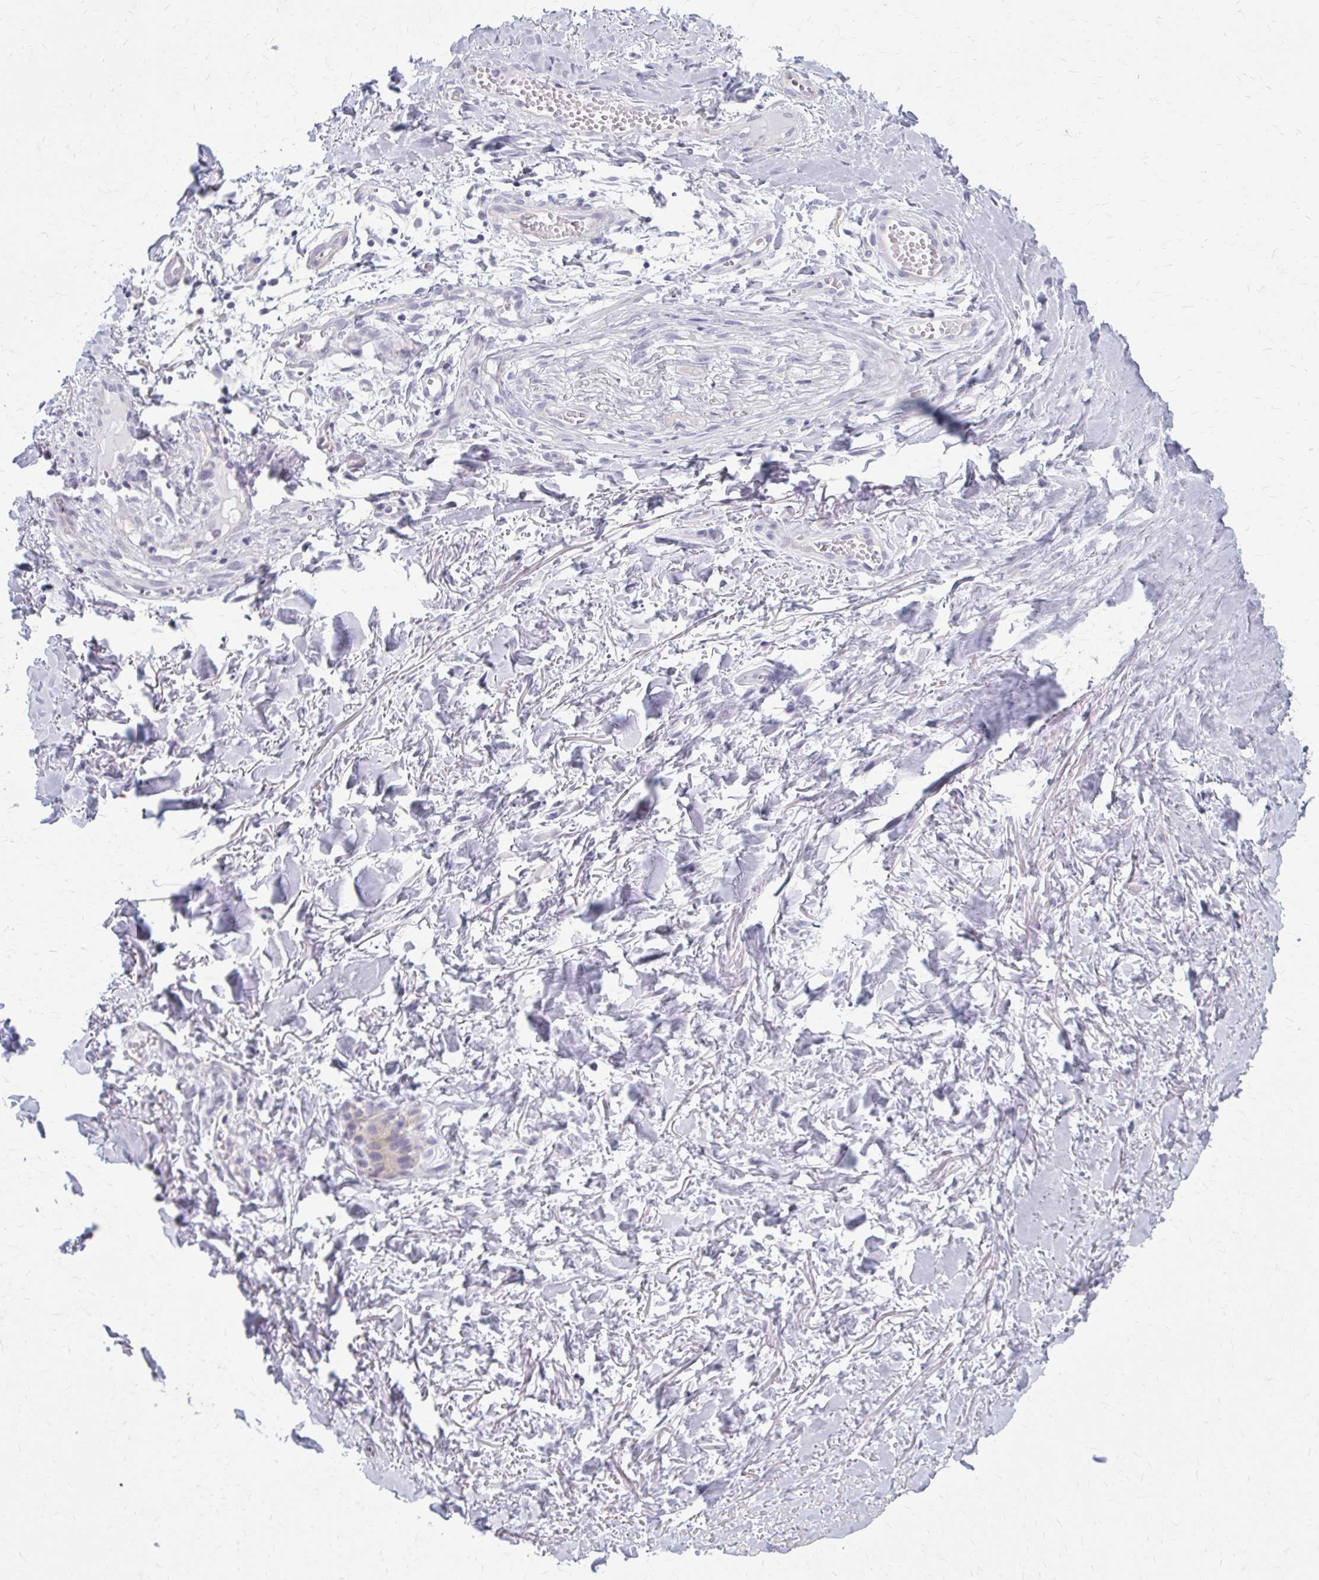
{"staining": {"intensity": "negative", "quantity": "none", "location": "none"}, "tissue": "adipose tissue", "cell_type": "Adipocytes", "image_type": "normal", "snomed": [{"axis": "morphology", "description": "Normal tissue, NOS"}, {"axis": "topography", "description": "Cartilage tissue"}, {"axis": "topography", "description": "Nasopharynx"}, {"axis": "topography", "description": "Thyroid gland"}], "caption": "Protein analysis of benign adipose tissue shows no significant expression in adipocytes.", "gene": "CASQ2", "patient": {"sex": "male", "age": 63}}